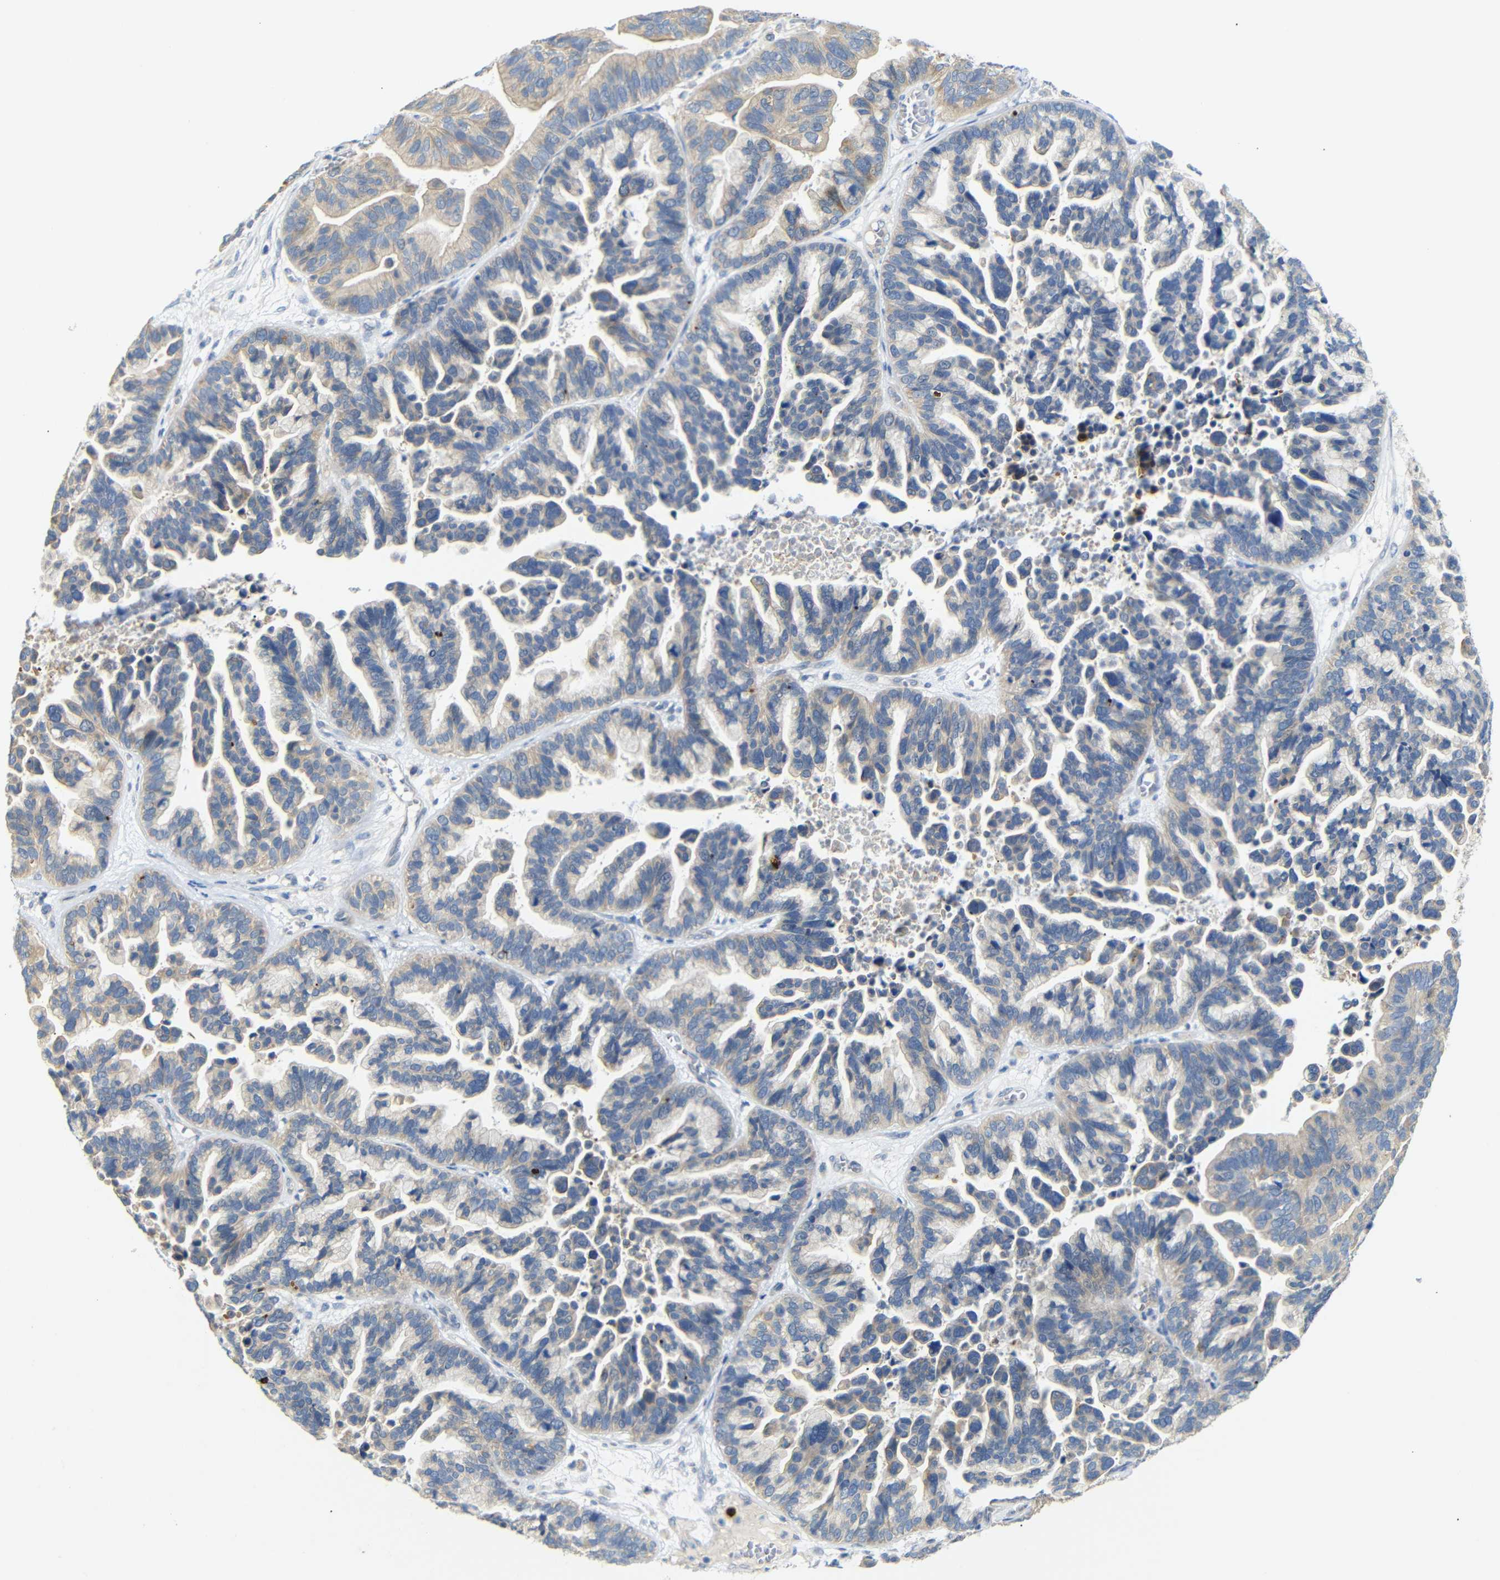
{"staining": {"intensity": "weak", "quantity": ">75%", "location": "cytoplasmic/membranous"}, "tissue": "ovarian cancer", "cell_type": "Tumor cells", "image_type": "cancer", "snomed": [{"axis": "morphology", "description": "Cystadenocarcinoma, serous, NOS"}, {"axis": "topography", "description": "Ovary"}], "caption": "Tumor cells exhibit low levels of weak cytoplasmic/membranous staining in approximately >75% of cells in human ovarian serous cystadenocarcinoma. (brown staining indicates protein expression, while blue staining denotes nuclei).", "gene": "ALOX15", "patient": {"sex": "female", "age": 56}}